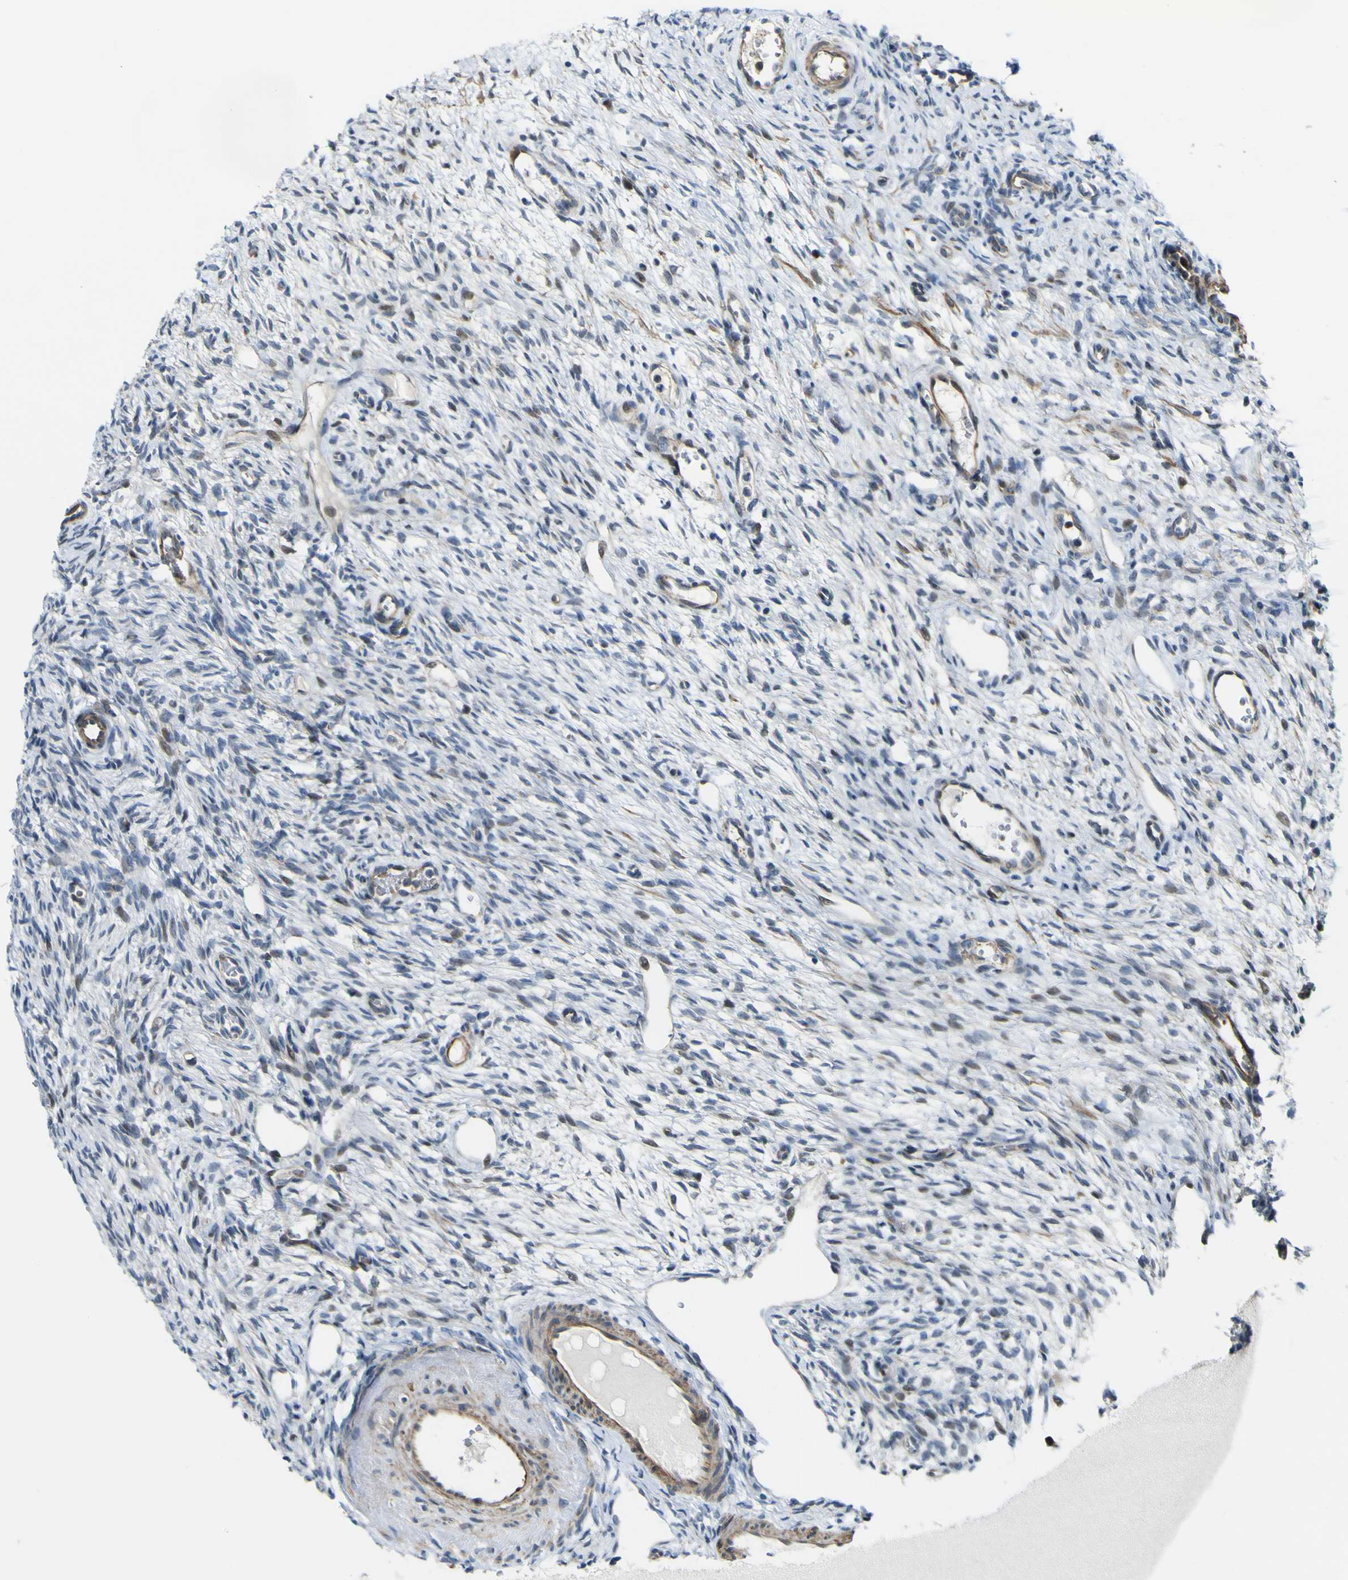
{"staining": {"intensity": "moderate", "quantity": "<25%", "location": "nuclear"}, "tissue": "ovary", "cell_type": "Ovarian stroma cells", "image_type": "normal", "snomed": [{"axis": "morphology", "description": "Normal tissue, NOS"}, {"axis": "topography", "description": "Ovary"}], "caption": "A high-resolution histopathology image shows IHC staining of normal ovary, which reveals moderate nuclear positivity in about <25% of ovarian stroma cells. (DAB (3,3'-diaminobenzidine) = brown stain, brightfield microscopy at high magnification).", "gene": "KDM7A", "patient": {"sex": "female", "age": 33}}